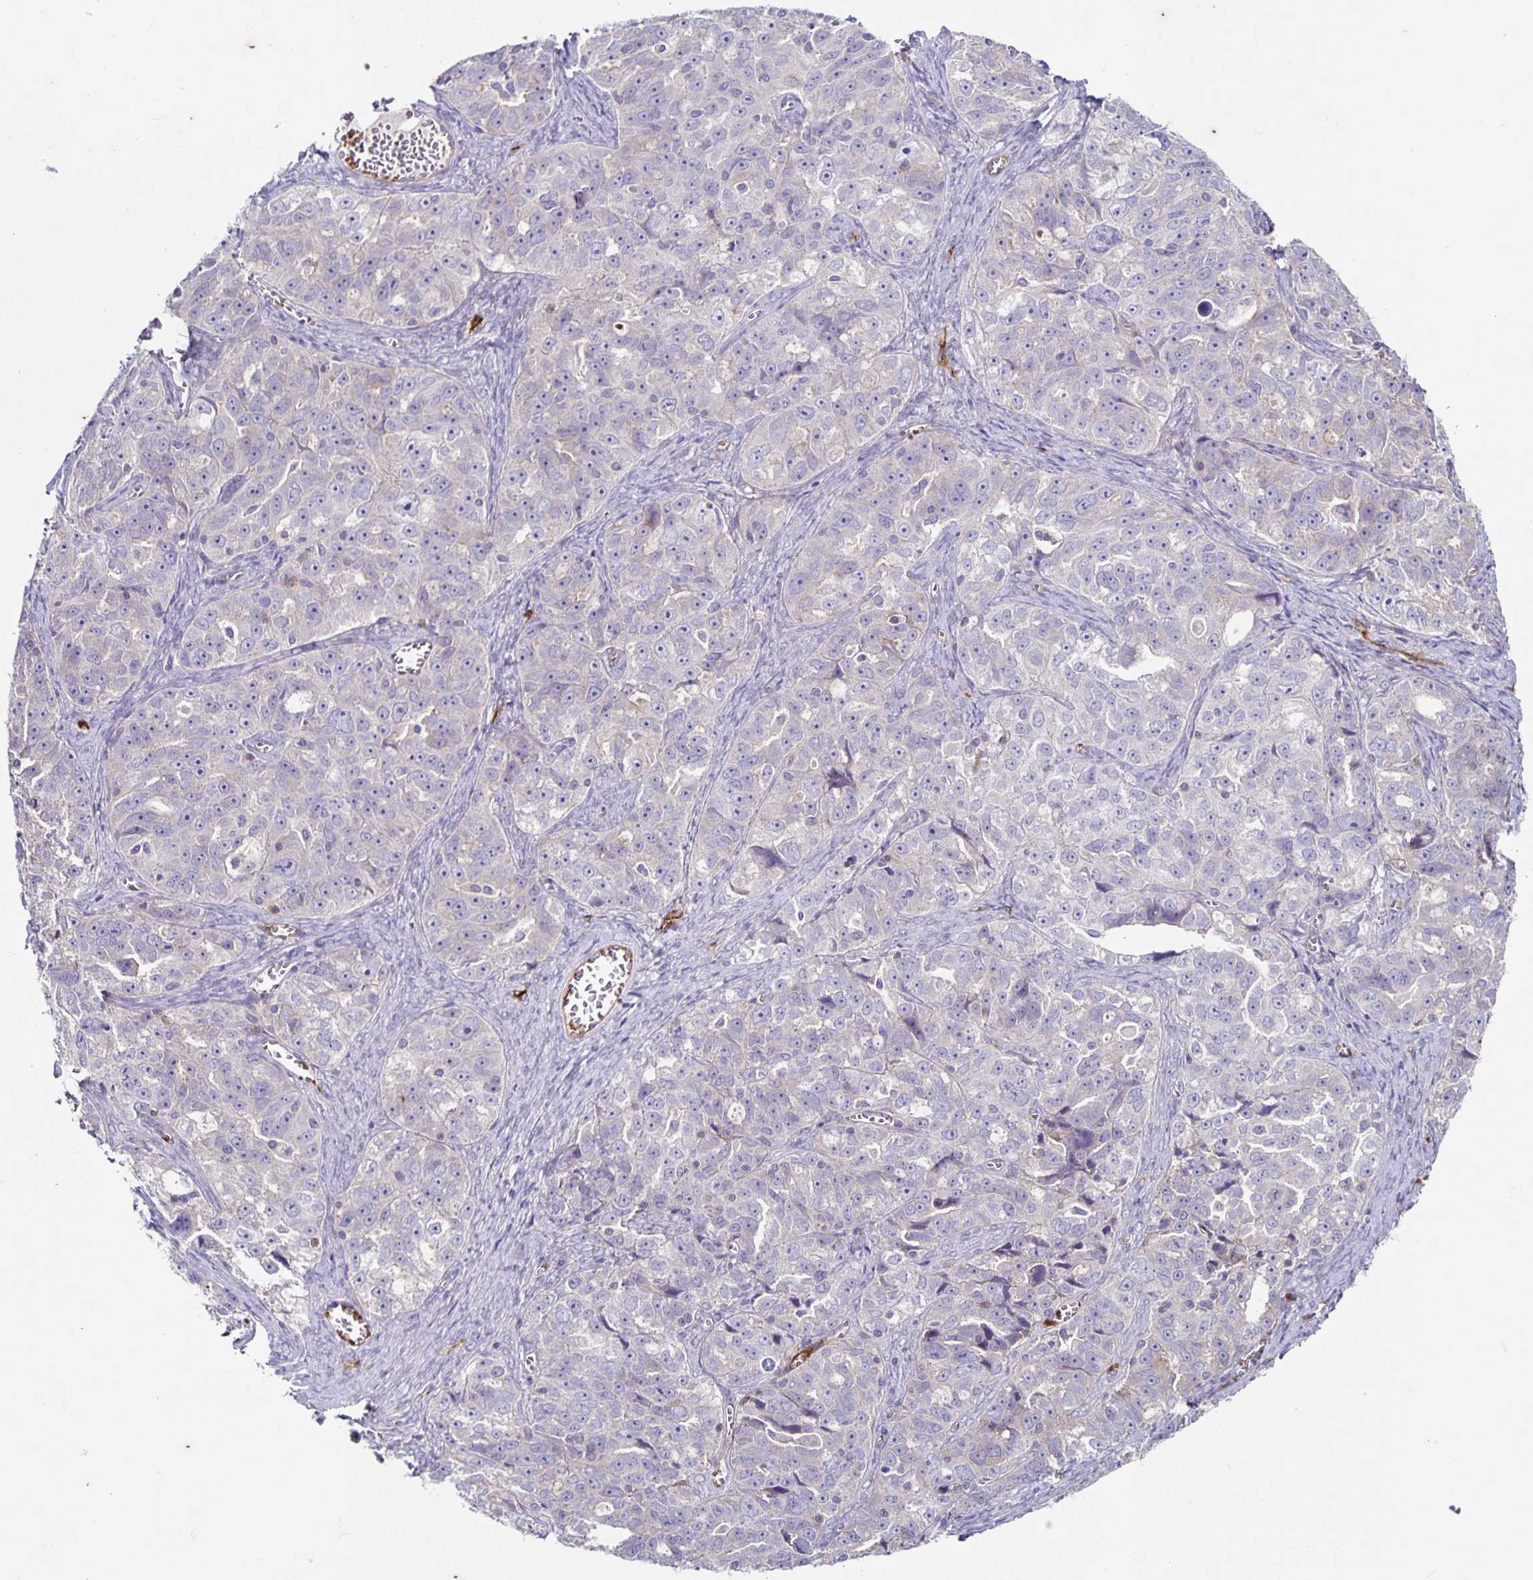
{"staining": {"intensity": "negative", "quantity": "none", "location": "none"}, "tissue": "ovarian cancer", "cell_type": "Tumor cells", "image_type": "cancer", "snomed": [{"axis": "morphology", "description": "Cystadenocarcinoma, serous, NOS"}, {"axis": "topography", "description": "Ovary"}], "caption": "An IHC micrograph of serous cystadenocarcinoma (ovarian) is shown. There is no staining in tumor cells of serous cystadenocarcinoma (ovarian).", "gene": "ITGA2", "patient": {"sex": "female", "age": 51}}